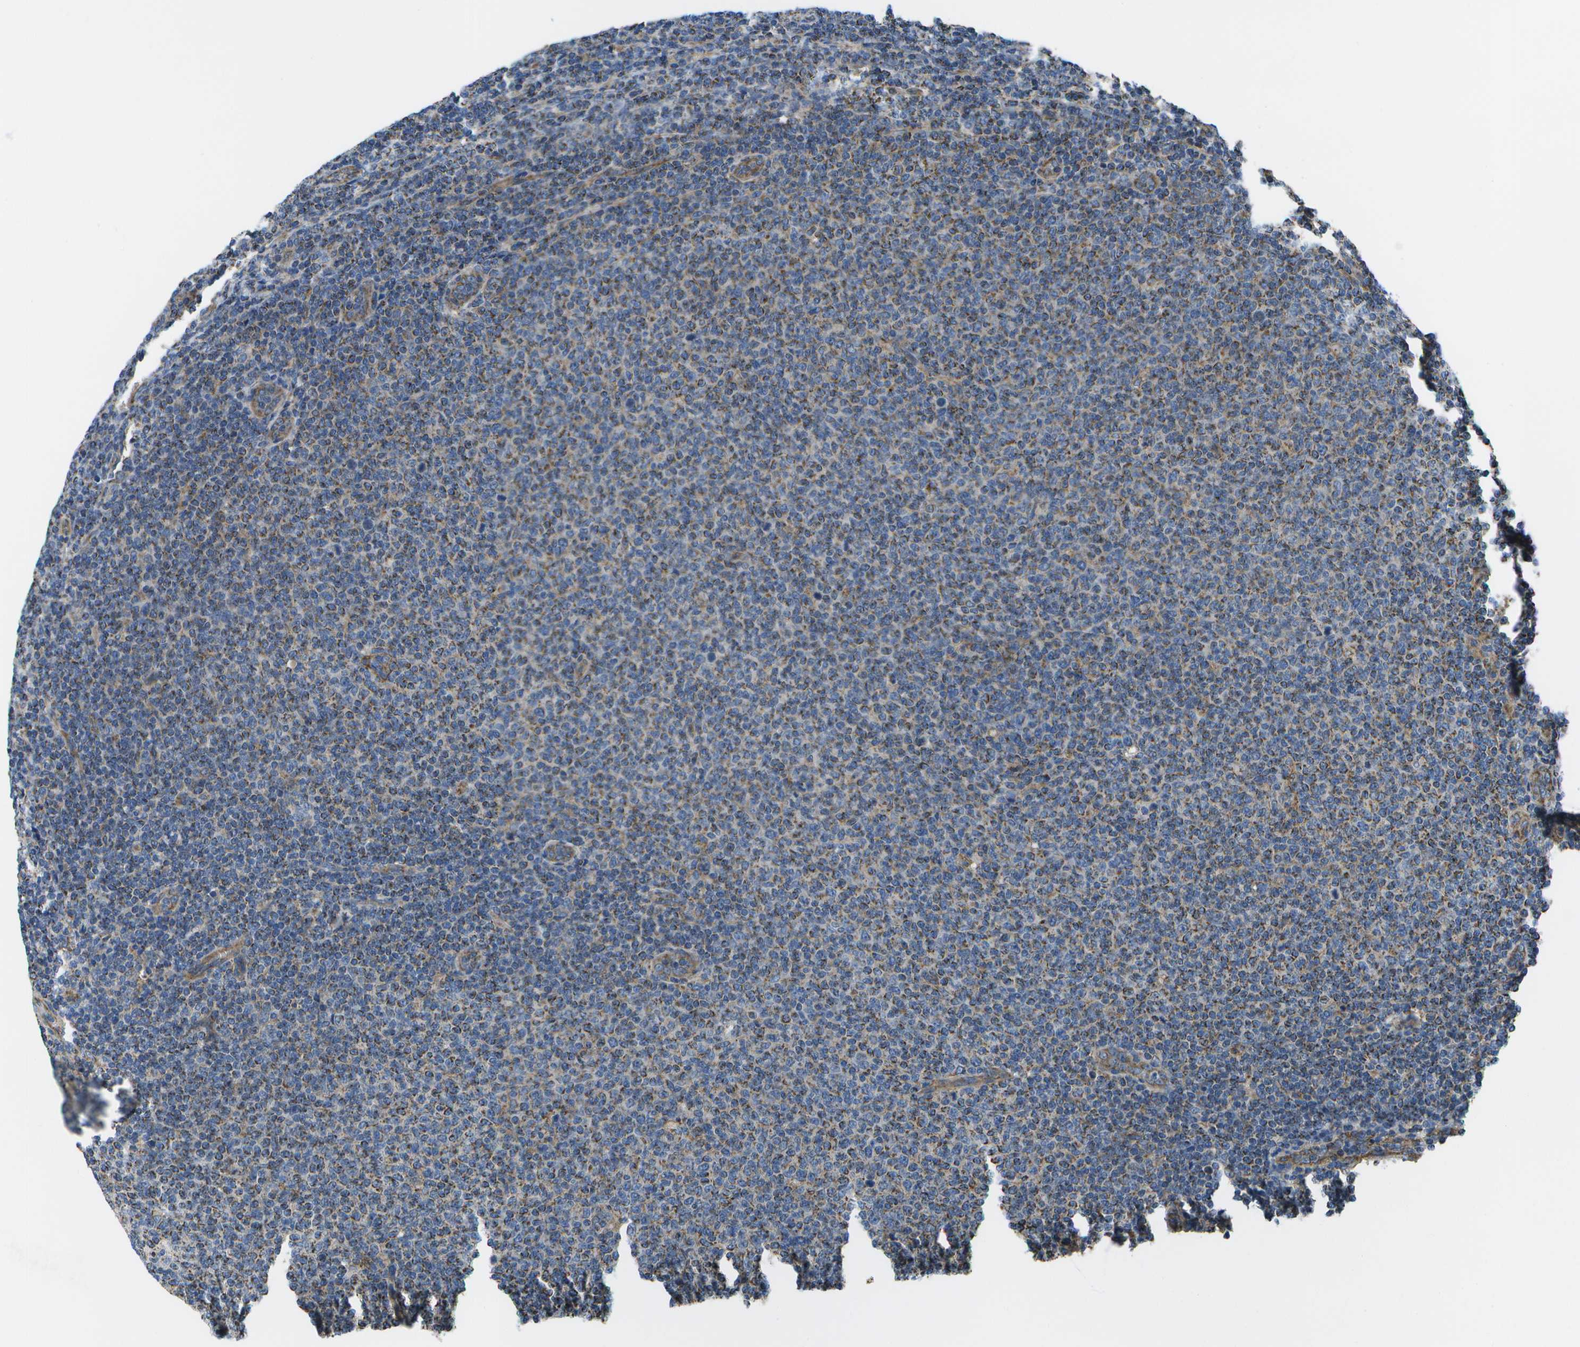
{"staining": {"intensity": "weak", "quantity": "25%-75%", "location": "cytoplasmic/membranous"}, "tissue": "lymphoma", "cell_type": "Tumor cells", "image_type": "cancer", "snomed": [{"axis": "morphology", "description": "Malignant lymphoma, non-Hodgkin's type, Low grade"}, {"axis": "topography", "description": "Lymph node"}], "caption": "A high-resolution image shows immunohistochemistry staining of malignant lymphoma, non-Hodgkin's type (low-grade), which reveals weak cytoplasmic/membranous expression in about 25%-75% of tumor cells. (DAB IHC with brightfield microscopy, high magnification).", "gene": "MVK", "patient": {"sex": "male", "age": 66}}